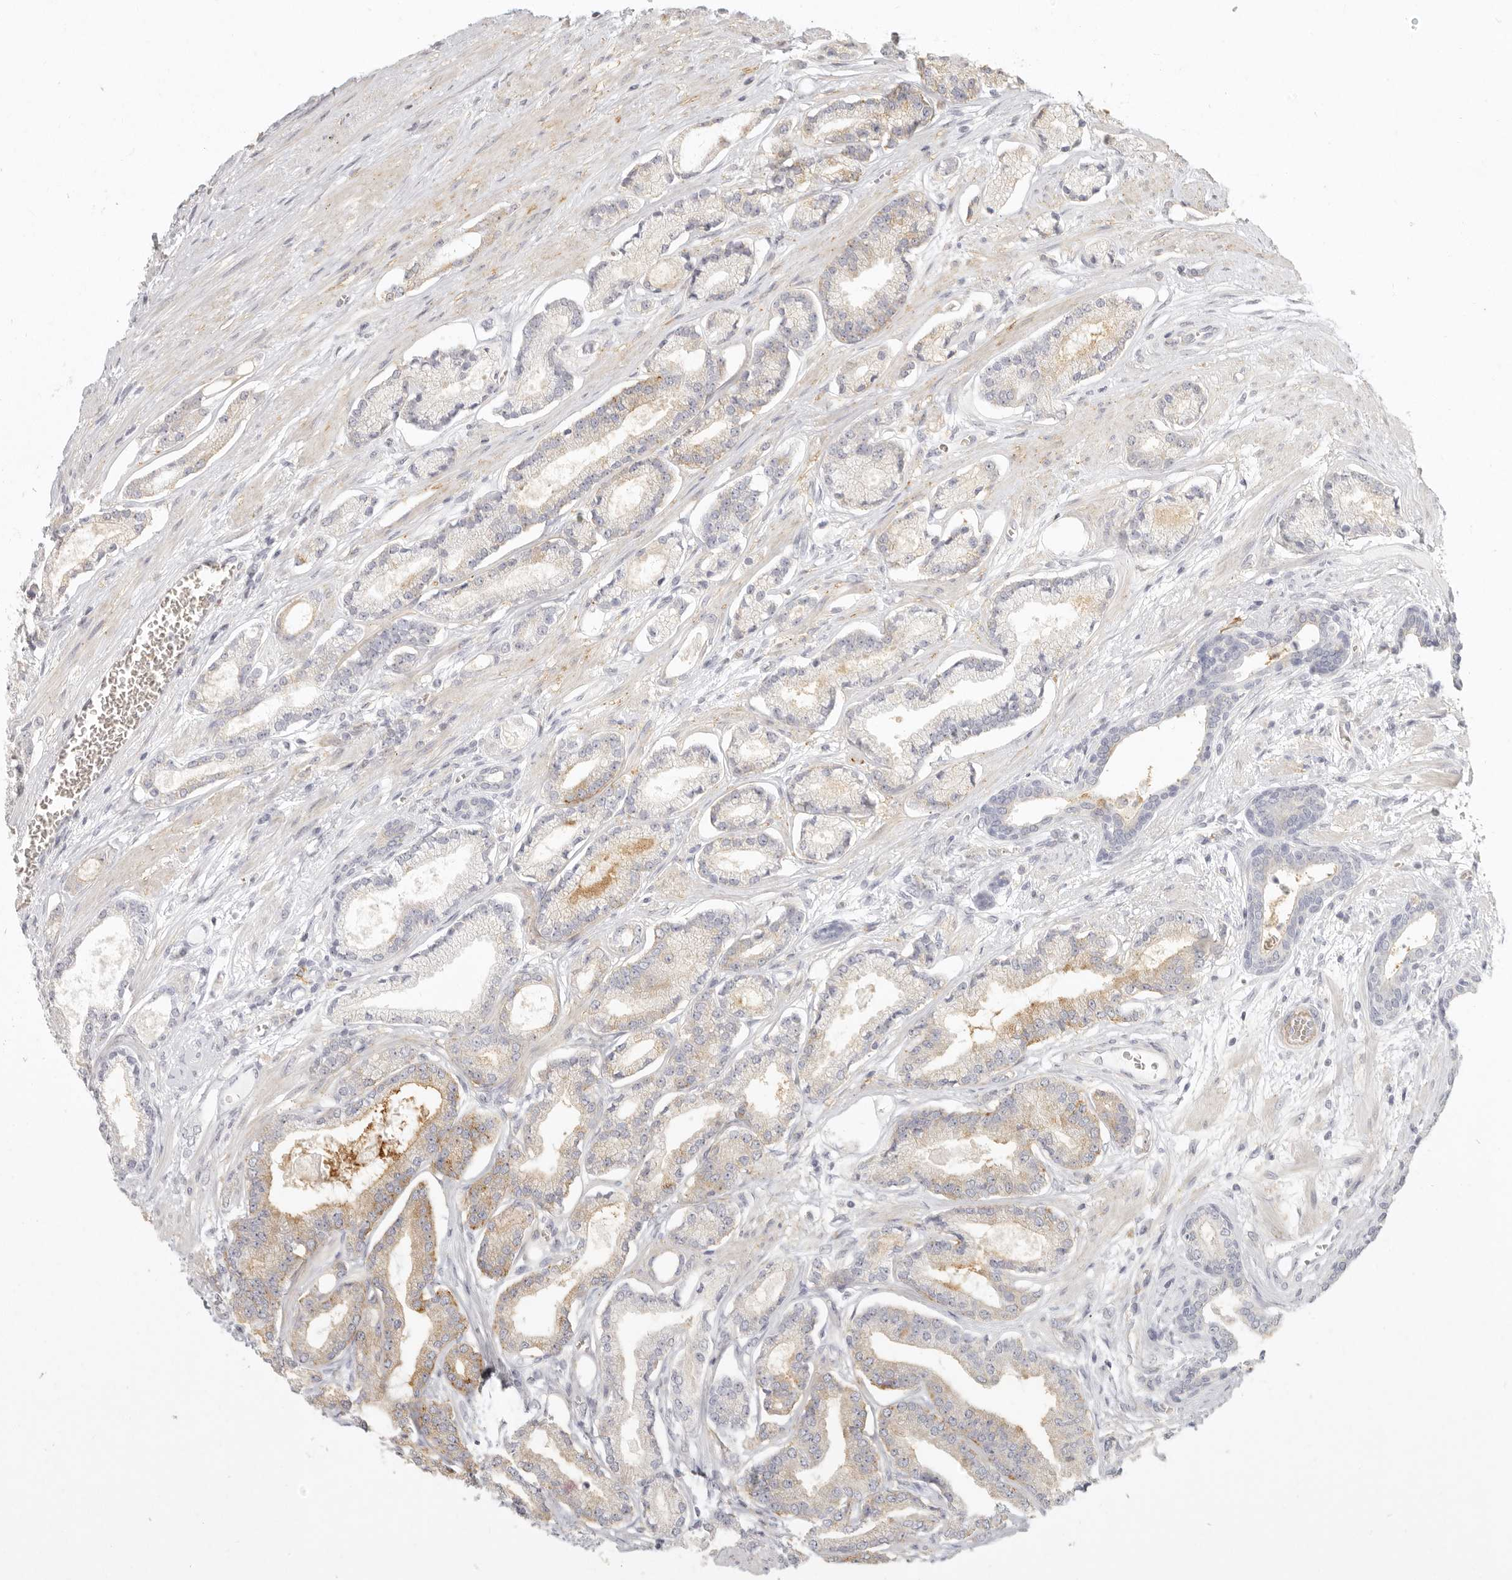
{"staining": {"intensity": "weak", "quantity": "25%-75%", "location": "cytoplasmic/membranous"}, "tissue": "prostate cancer", "cell_type": "Tumor cells", "image_type": "cancer", "snomed": [{"axis": "morphology", "description": "Adenocarcinoma, Low grade"}, {"axis": "topography", "description": "Prostate"}], "caption": "Human prostate adenocarcinoma (low-grade) stained with a brown dye exhibits weak cytoplasmic/membranous positive expression in about 25%-75% of tumor cells.", "gene": "NIBAN1", "patient": {"sex": "male", "age": 60}}